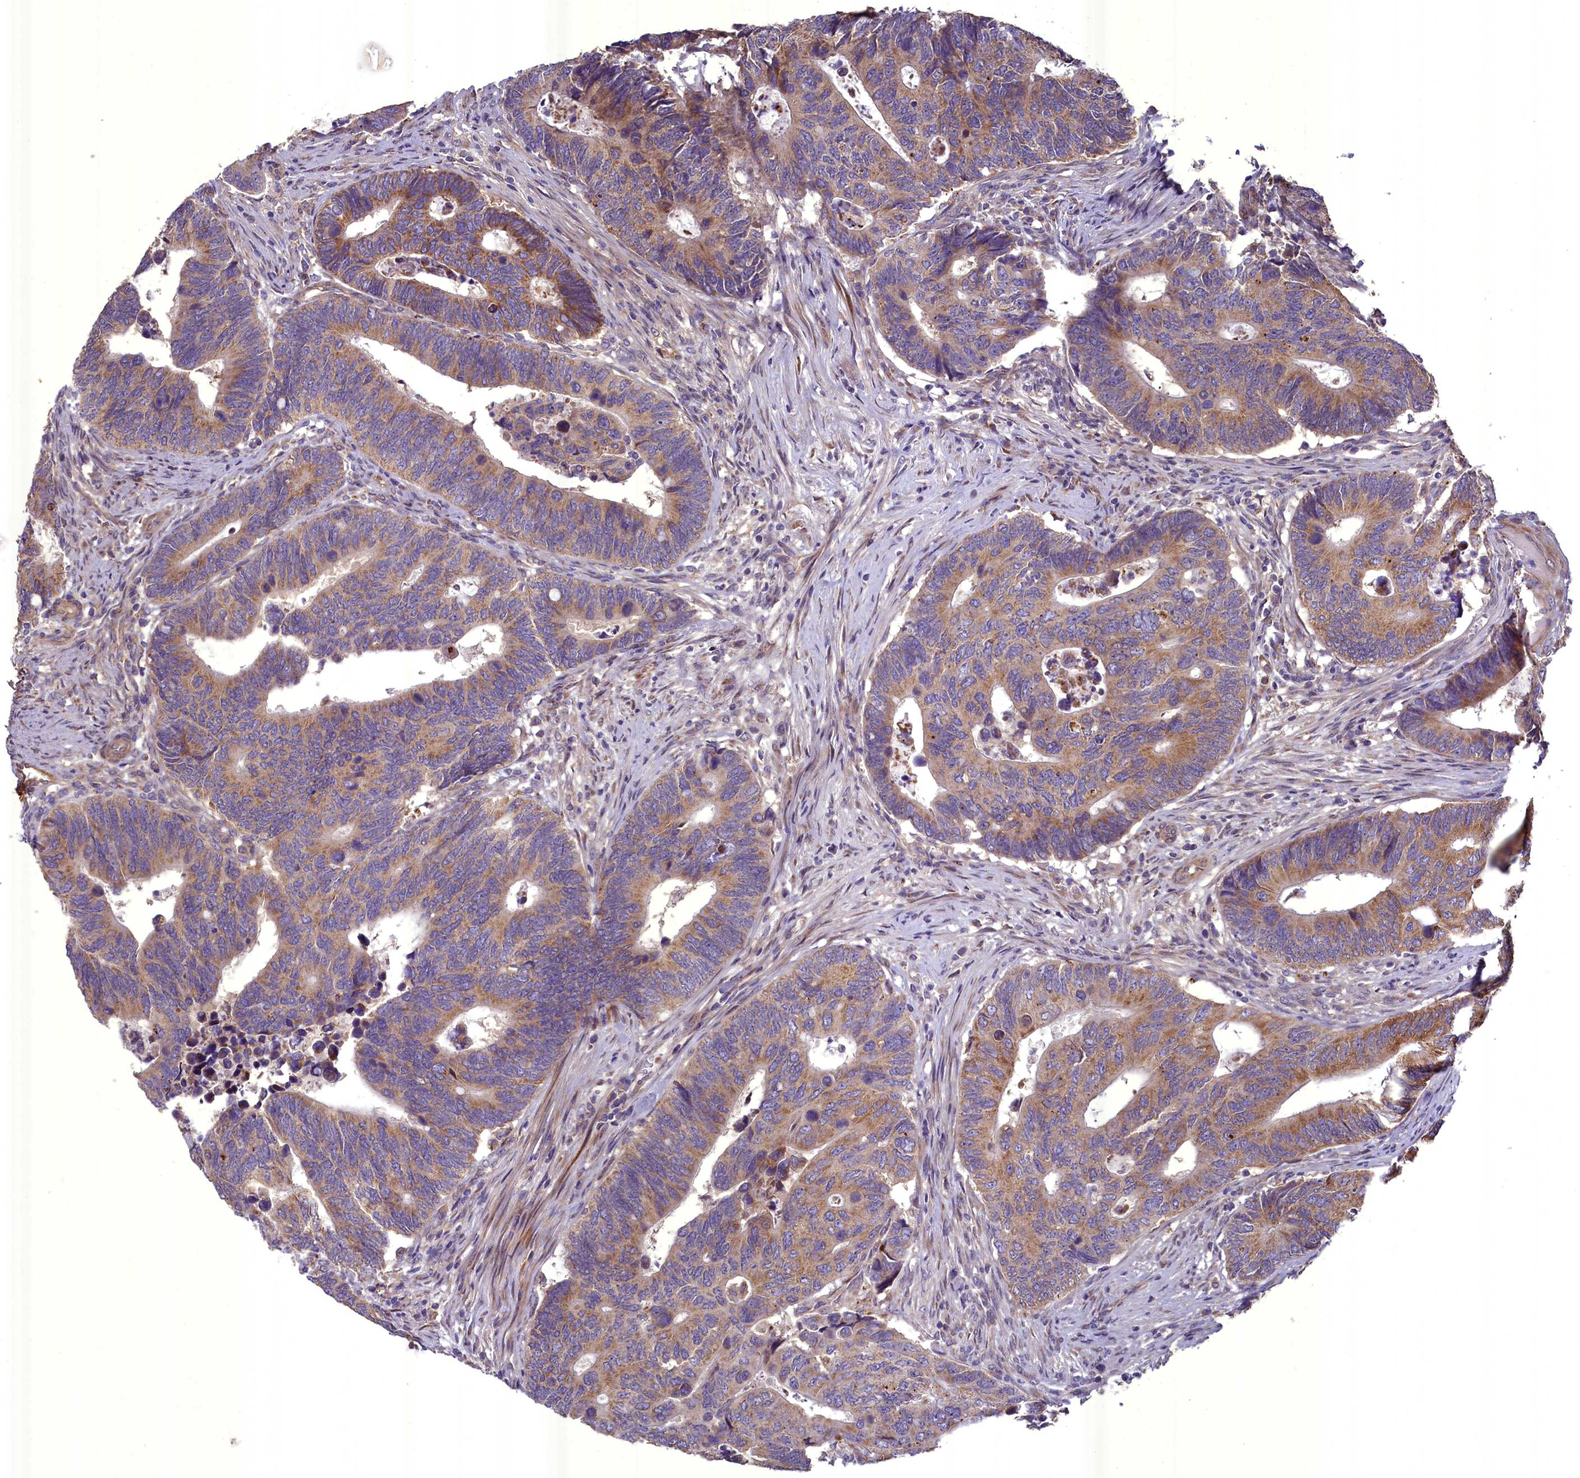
{"staining": {"intensity": "moderate", "quantity": "25%-75%", "location": "cytoplasmic/membranous"}, "tissue": "colorectal cancer", "cell_type": "Tumor cells", "image_type": "cancer", "snomed": [{"axis": "morphology", "description": "Adenocarcinoma, NOS"}, {"axis": "topography", "description": "Colon"}], "caption": "Adenocarcinoma (colorectal) was stained to show a protein in brown. There is medium levels of moderate cytoplasmic/membranous expression in about 25%-75% of tumor cells.", "gene": "ACAD8", "patient": {"sex": "male", "age": 87}}